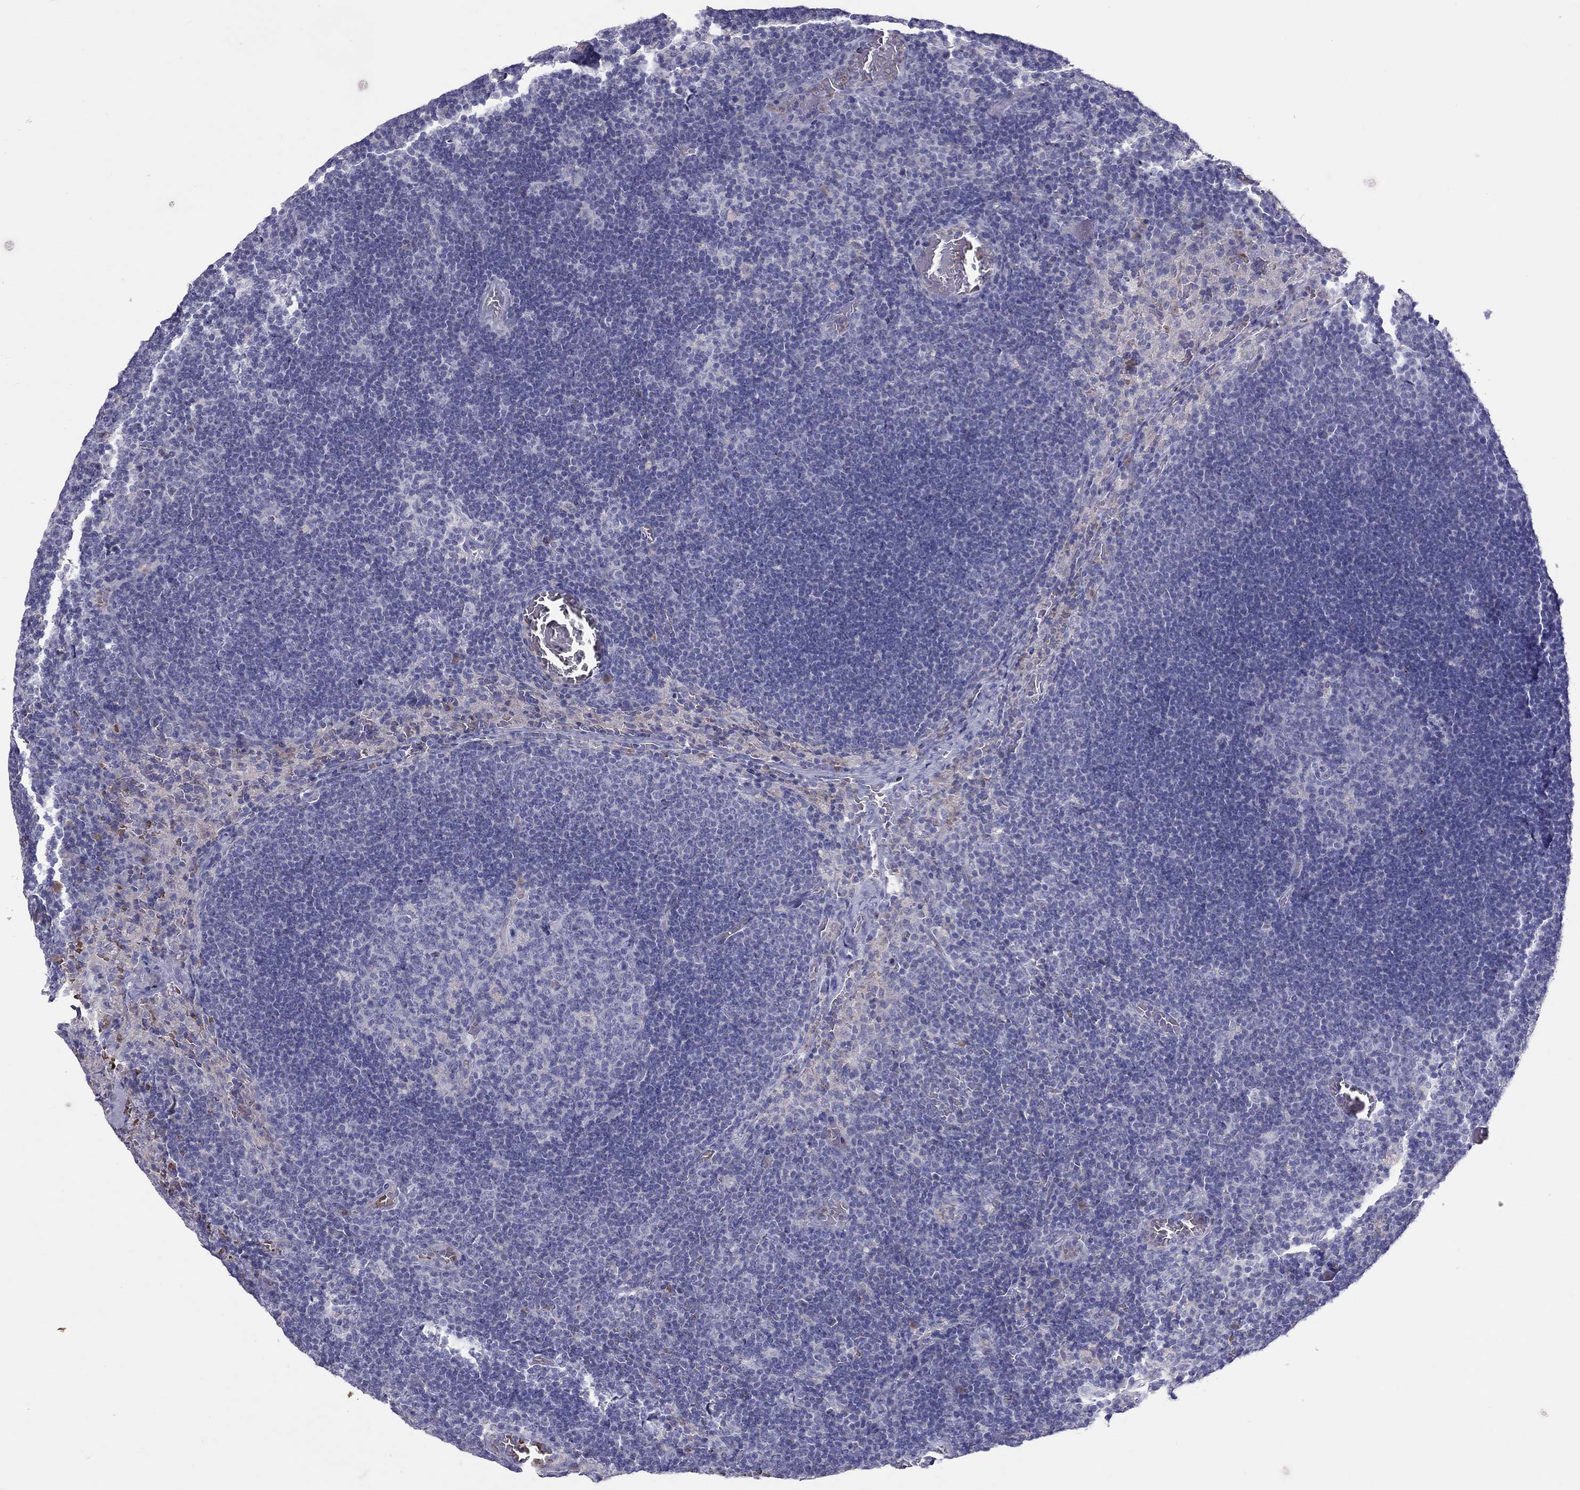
{"staining": {"intensity": "negative", "quantity": "none", "location": "none"}, "tissue": "lymph node", "cell_type": "Germinal center cells", "image_type": "normal", "snomed": [{"axis": "morphology", "description": "Normal tissue, NOS"}, {"axis": "topography", "description": "Lymph node"}], "caption": "Histopathology image shows no protein staining in germinal center cells of normal lymph node.", "gene": "FRMD1", "patient": {"sex": "male", "age": 63}}